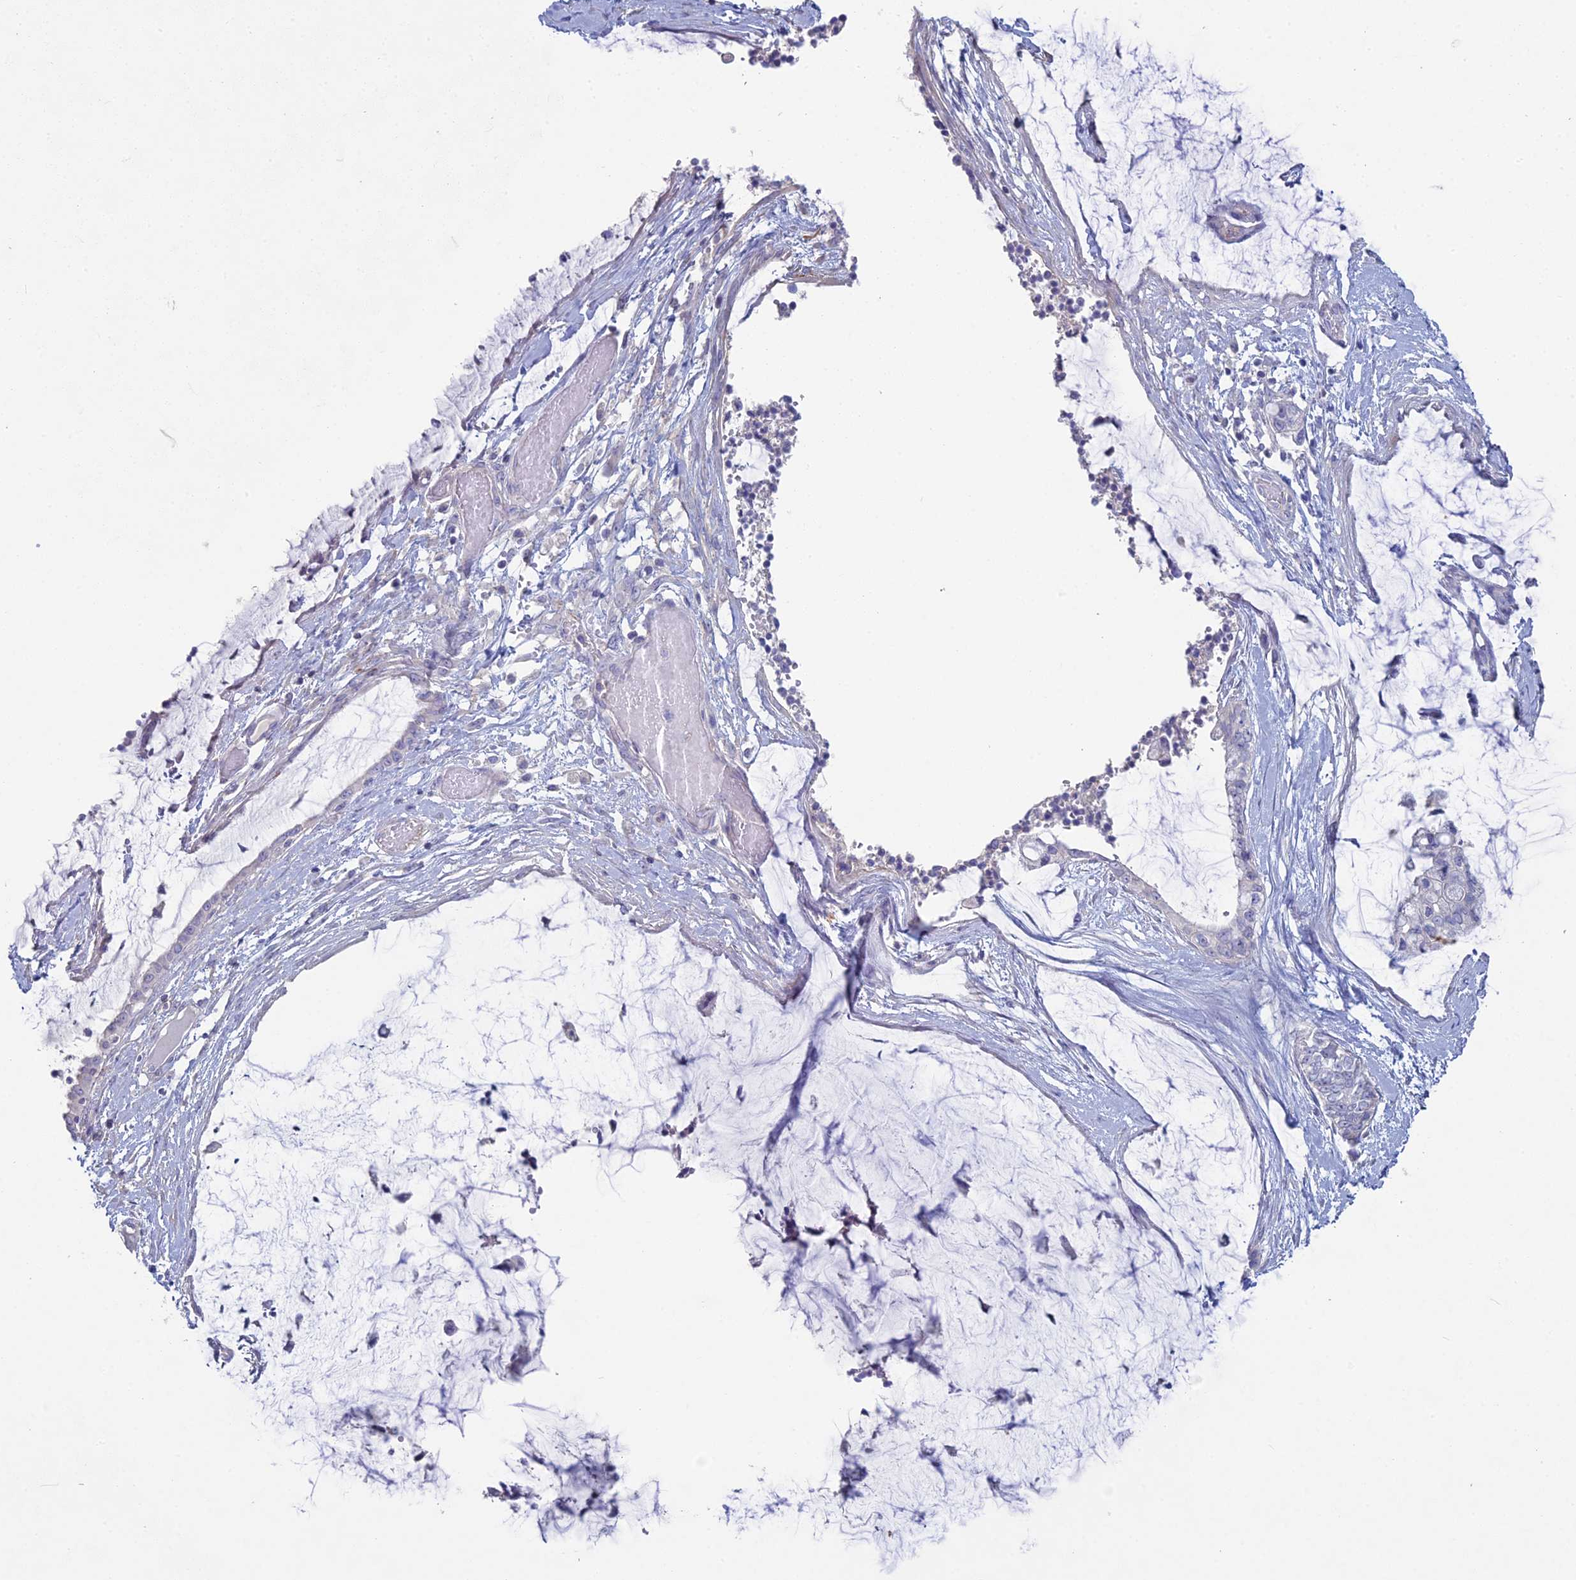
{"staining": {"intensity": "negative", "quantity": "none", "location": "none"}, "tissue": "ovarian cancer", "cell_type": "Tumor cells", "image_type": "cancer", "snomed": [{"axis": "morphology", "description": "Cystadenocarcinoma, mucinous, NOS"}, {"axis": "topography", "description": "Ovary"}], "caption": "Immunohistochemistry of human mucinous cystadenocarcinoma (ovarian) shows no staining in tumor cells.", "gene": "NCAM1", "patient": {"sex": "female", "age": 39}}